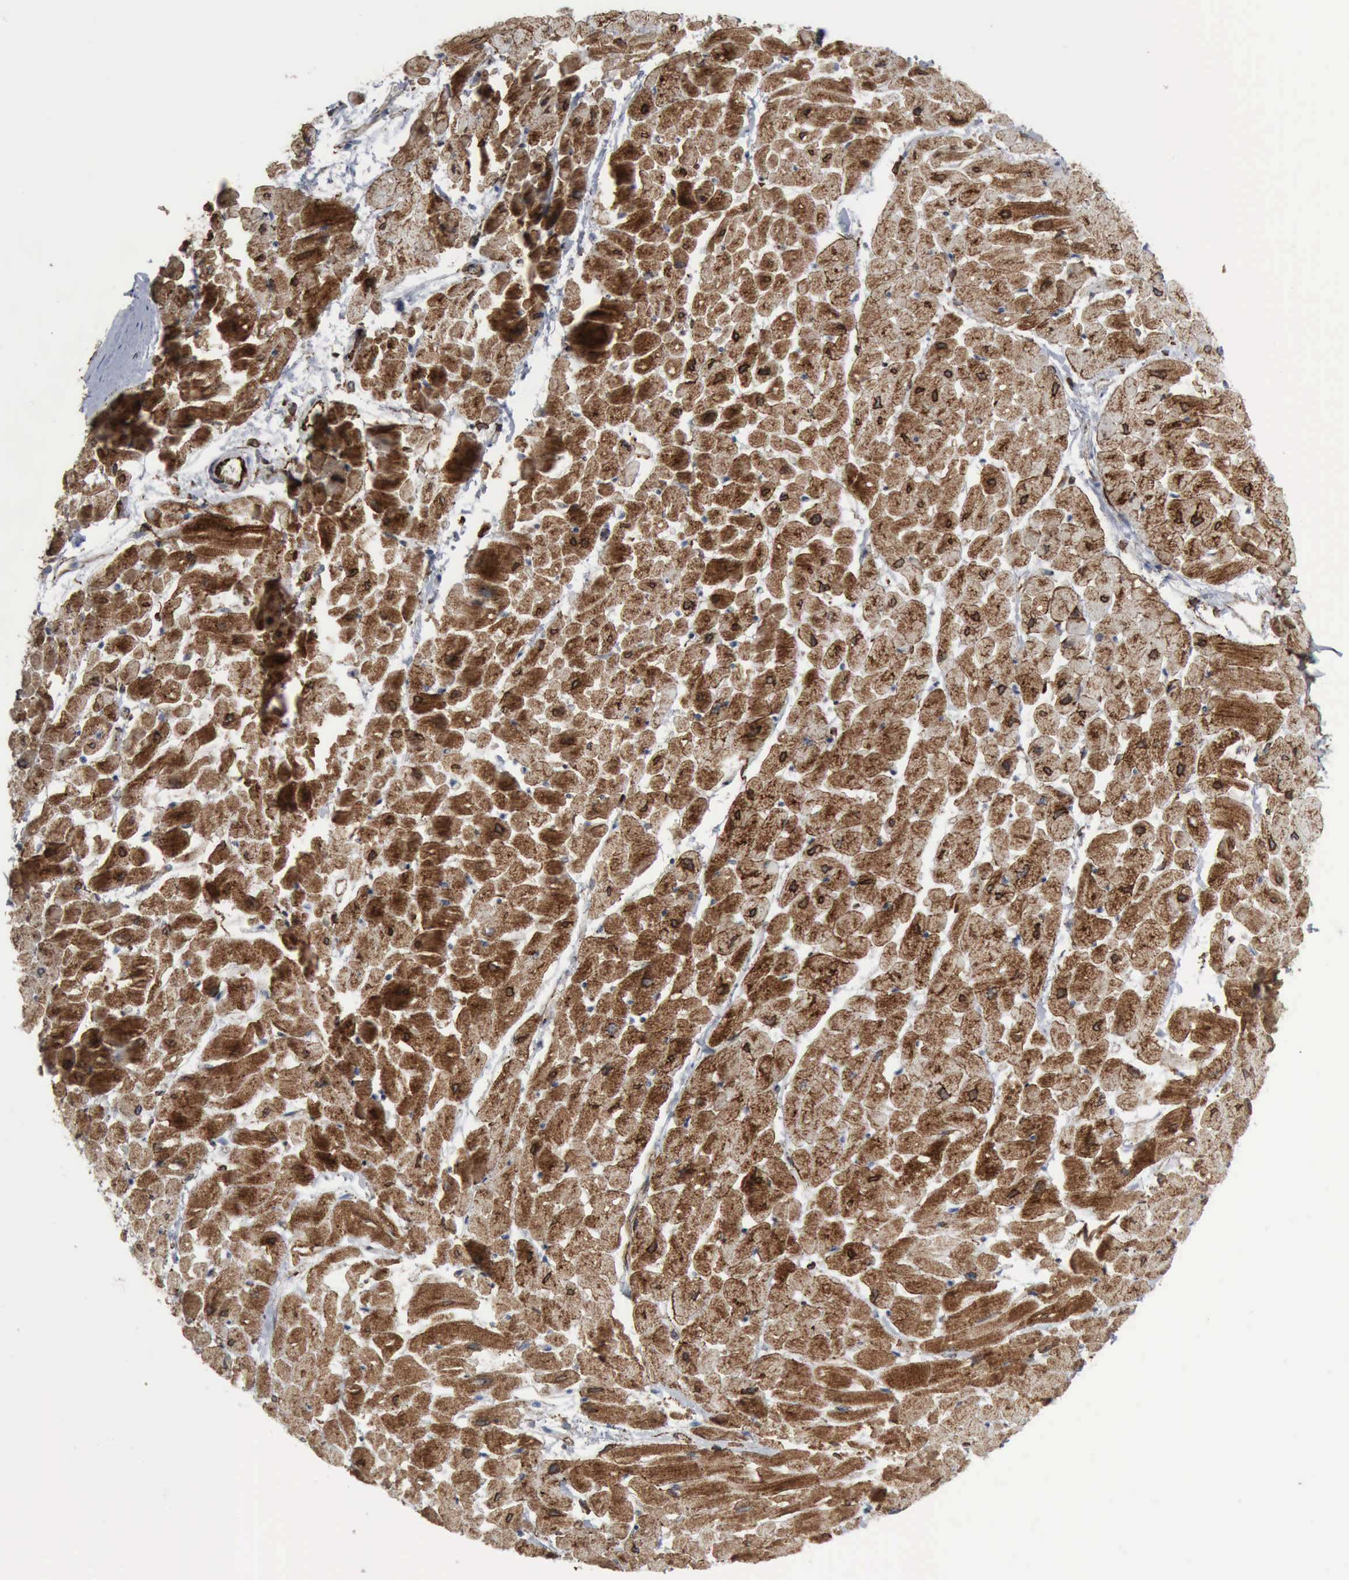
{"staining": {"intensity": "strong", "quantity": "25%-75%", "location": "cytoplasmic/membranous,nuclear"}, "tissue": "heart muscle", "cell_type": "Cardiomyocytes", "image_type": "normal", "snomed": [{"axis": "morphology", "description": "Normal tissue, NOS"}, {"axis": "topography", "description": "Heart"}], "caption": "An image showing strong cytoplasmic/membranous,nuclear expression in about 25%-75% of cardiomyocytes in benign heart muscle, as visualized by brown immunohistochemical staining.", "gene": "CCNE1", "patient": {"sex": "male", "age": 45}}